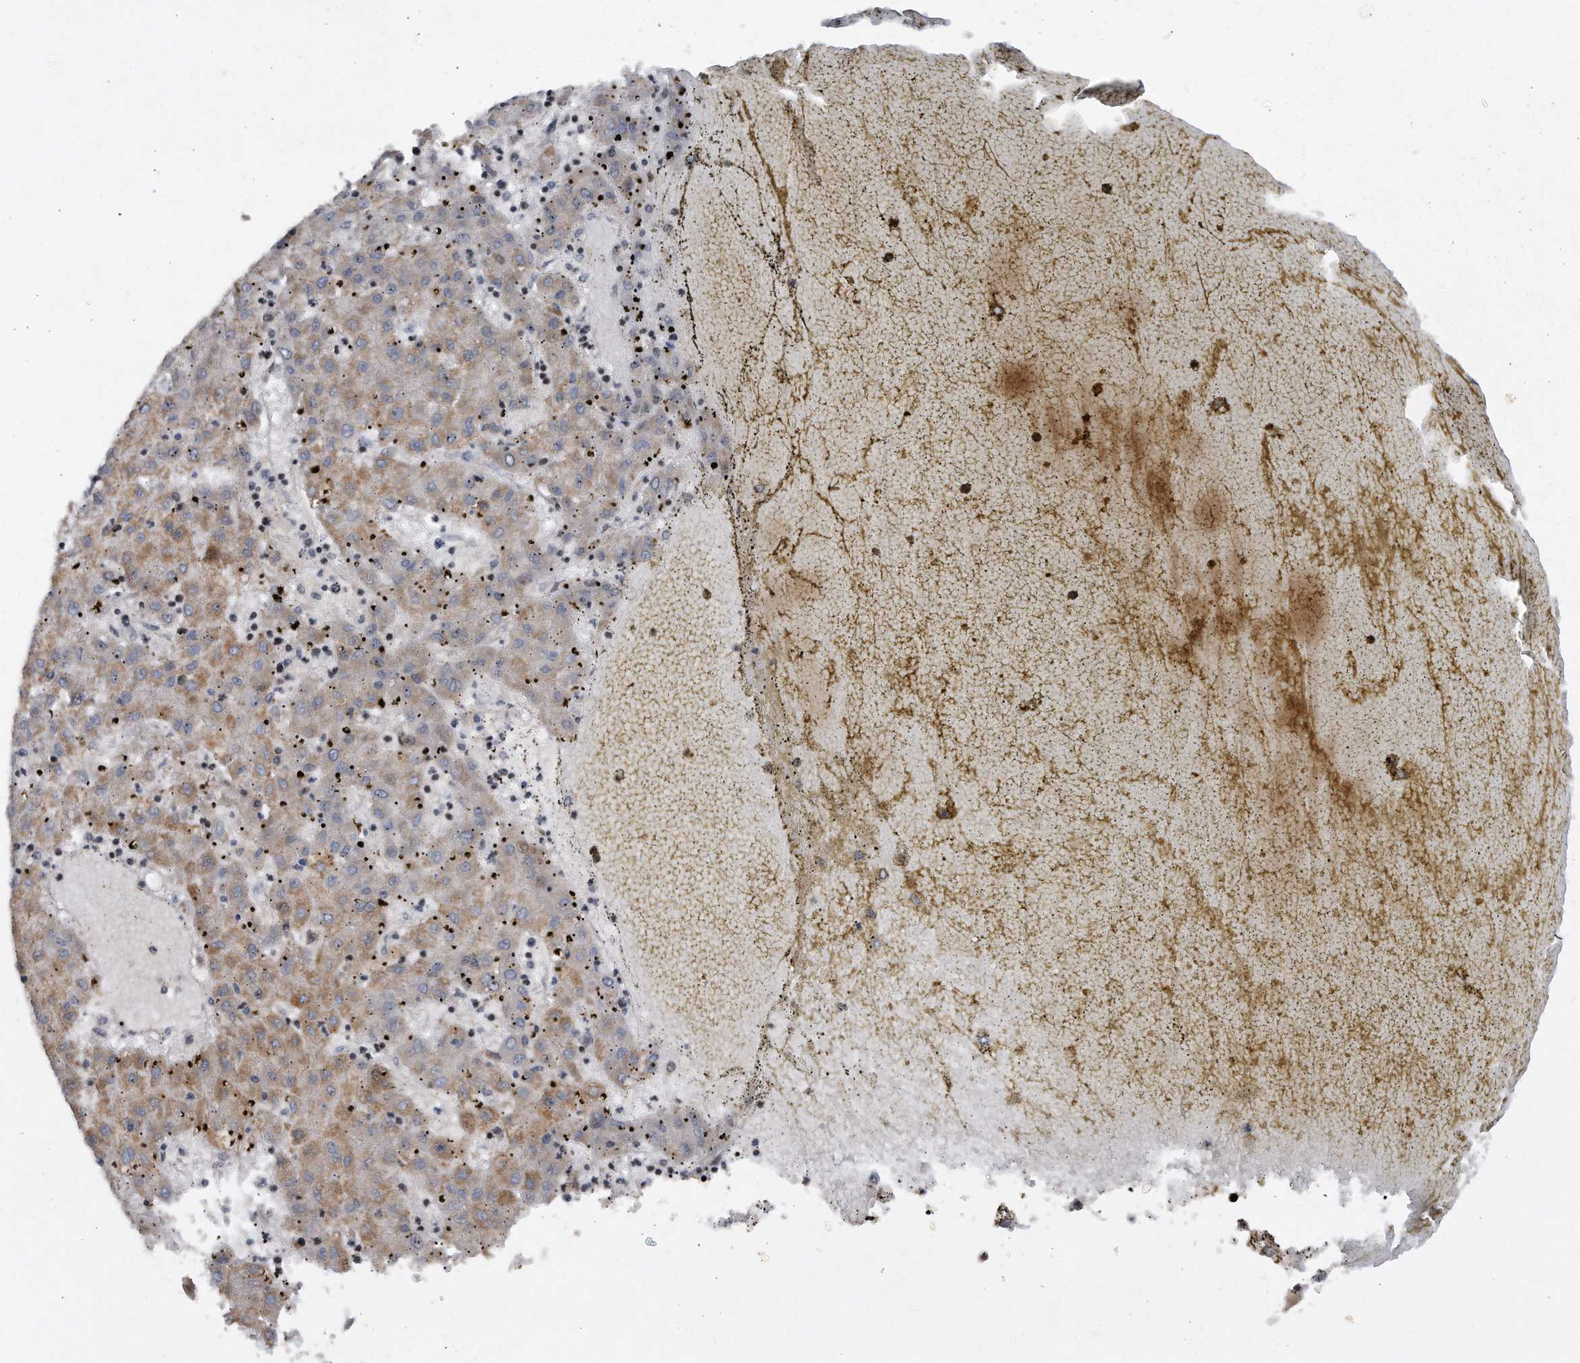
{"staining": {"intensity": "moderate", "quantity": "25%-75%", "location": "cytoplasmic/membranous,nuclear"}, "tissue": "liver cancer", "cell_type": "Tumor cells", "image_type": "cancer", "snomed": [{"axis": "morphology", "description": "Carcinoma, Hepatocellular, NOS"}, {"axis": "topography", "description": "Liver"}], "caption": "Protein analysis of liver cancer tissue shows moderate cytoplasmic/membranous and nuclear expression in approximately 25%-75% of tumor cells.", "gene": "CDH12", "patient": {"sex": "male", "age": 72}}